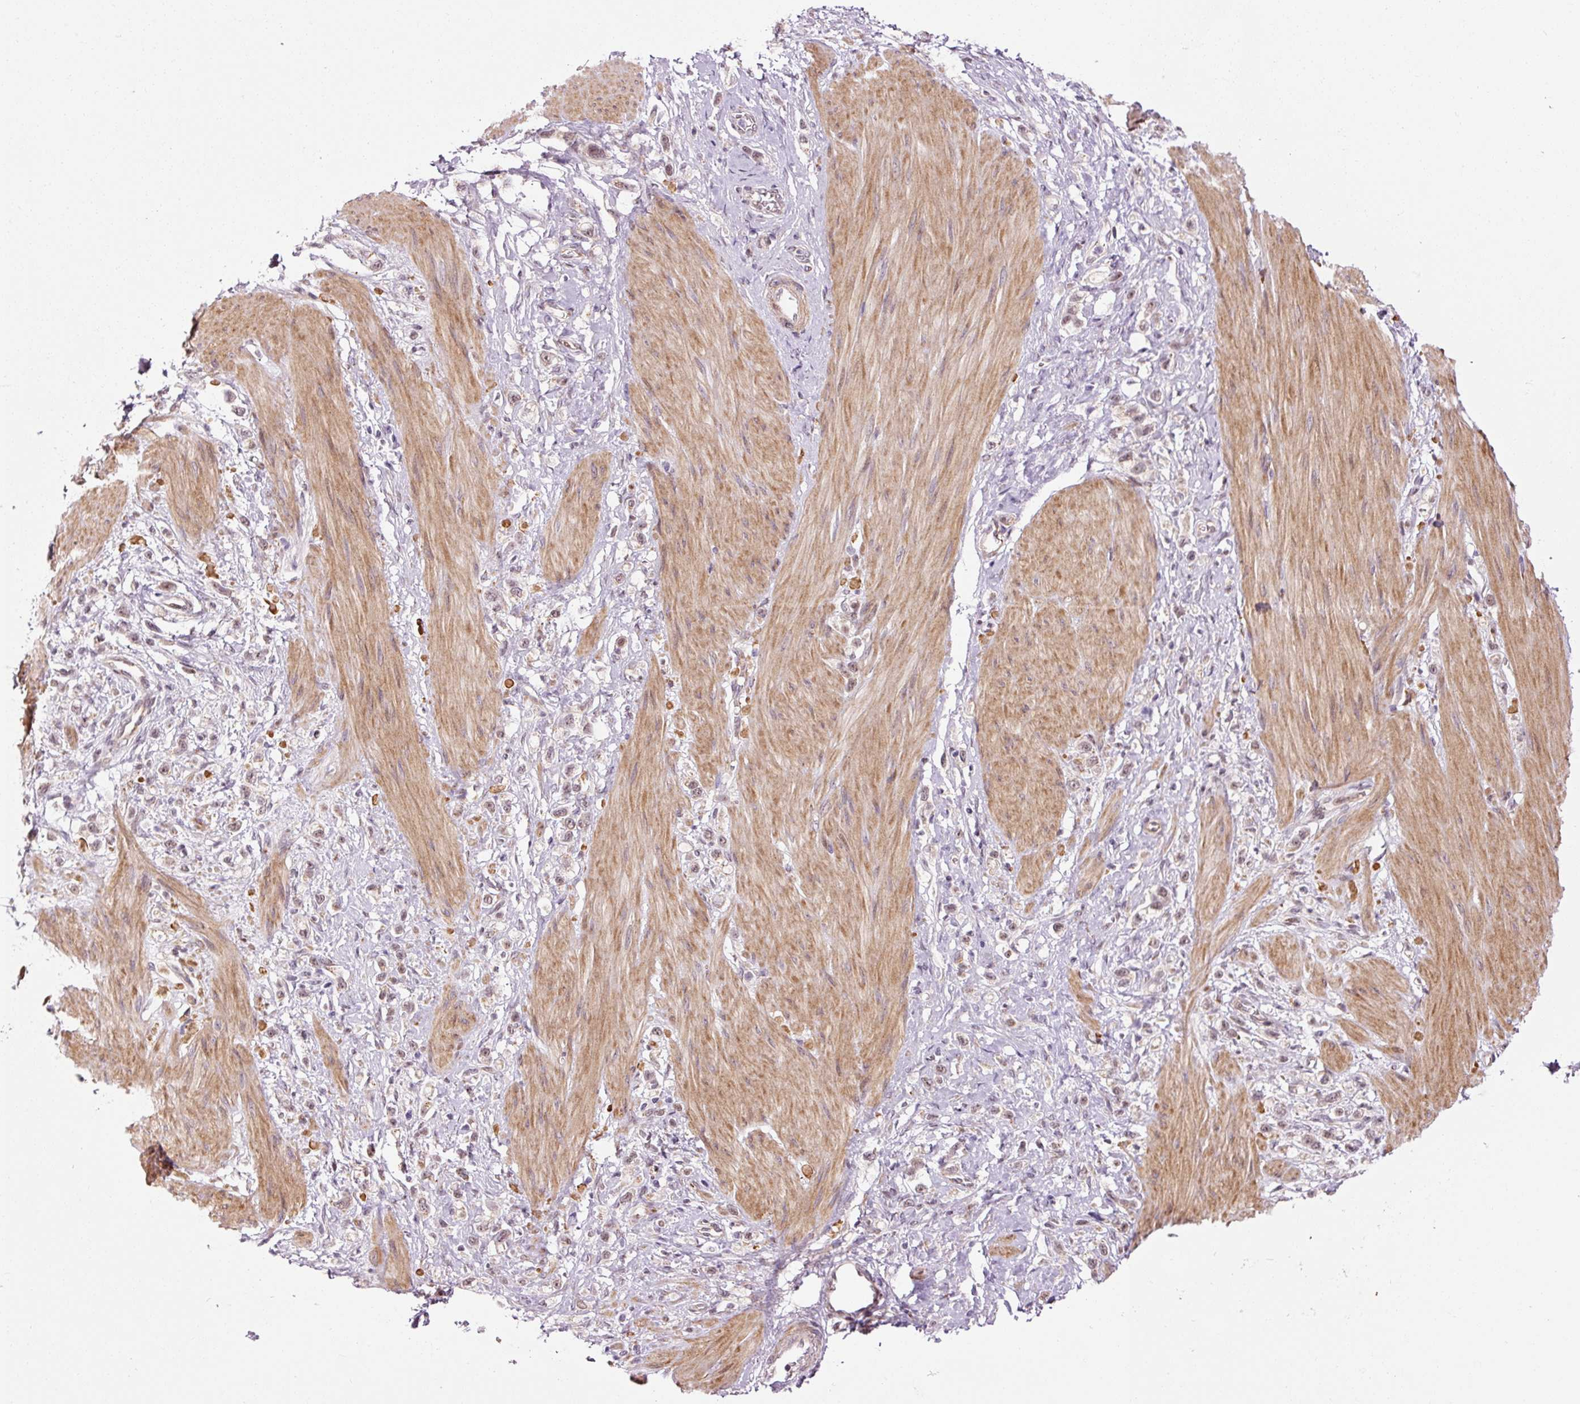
{"staining": {"intensity": "weak", "quantity": "25%-75%", "location": "nuclear"}, "tissue": "stomach cancer", "cell_type": "Tumor cells", "image_type": "cancer", "snomed": [{"axis": "morphology", "description": "Adenocarcinoma, NOS"}, {"axis": "topography", "description": "Stomach"}], "caption": "DAB immunohistochemical staining of human stomach cancer (adenocarcinoma) demonstrates weak nuclear protein positivity in about 25%-75% of tumor cells.", "gene": "ANKRD20A1", "patient": {"sex": "female", "age": 65}}